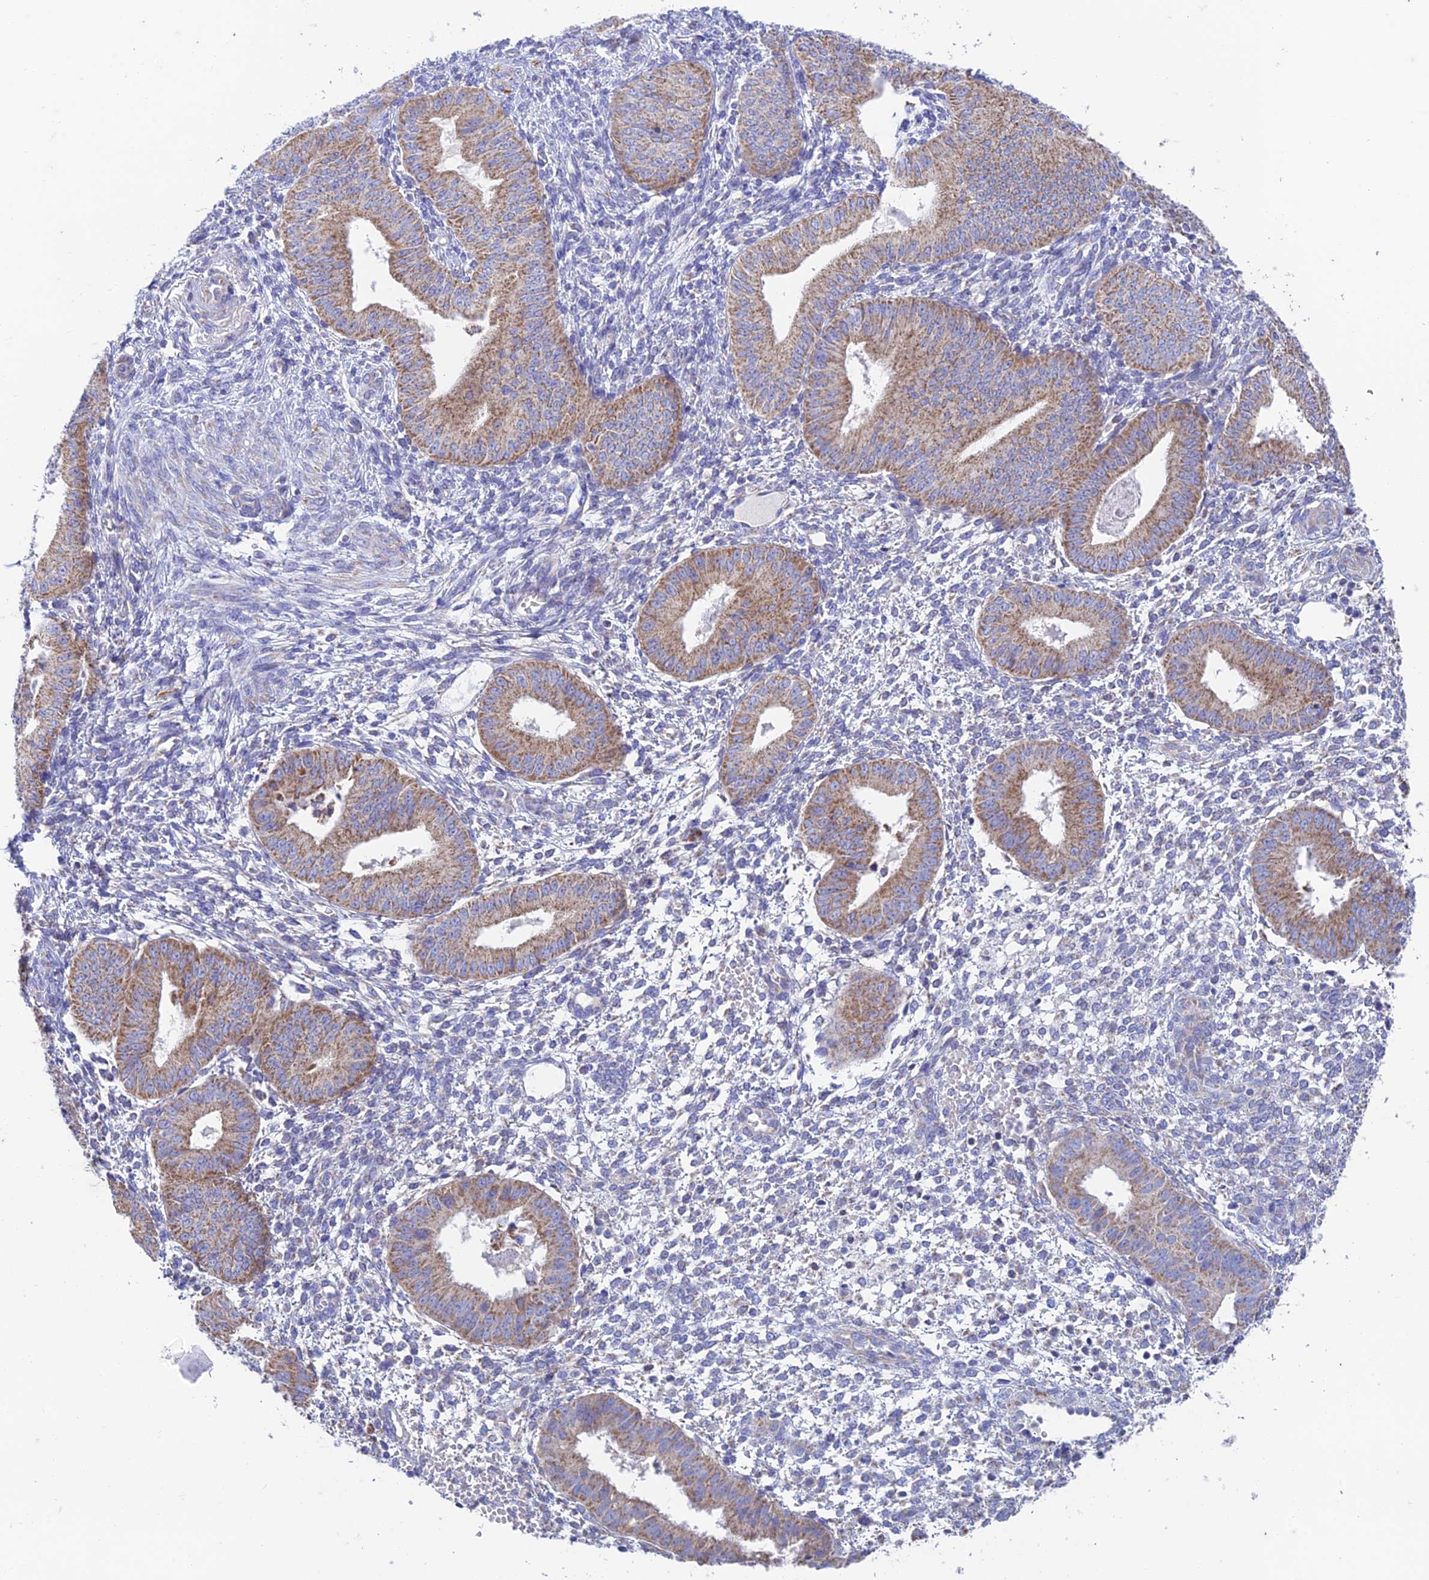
{"staining": {"intensity": "negative", "quantity": "none", "location": "none"}, "tissue": "endometrium", "cell_type": "Cells in endometrial stroma", "image_type": "normal", "snomed": [{"axis": "morphology", "description": "Normal tissue, NOS"}, {"axis": "topography", "description": "Endometrium"}], "caption": "Photomicrograph shows no protein staining in cells in endometrial stroma of unremarkable endometrium. Nuclei are stained in blue.", "gene": "ZNF181", "patient": {"sex": "female", "age": 49}}